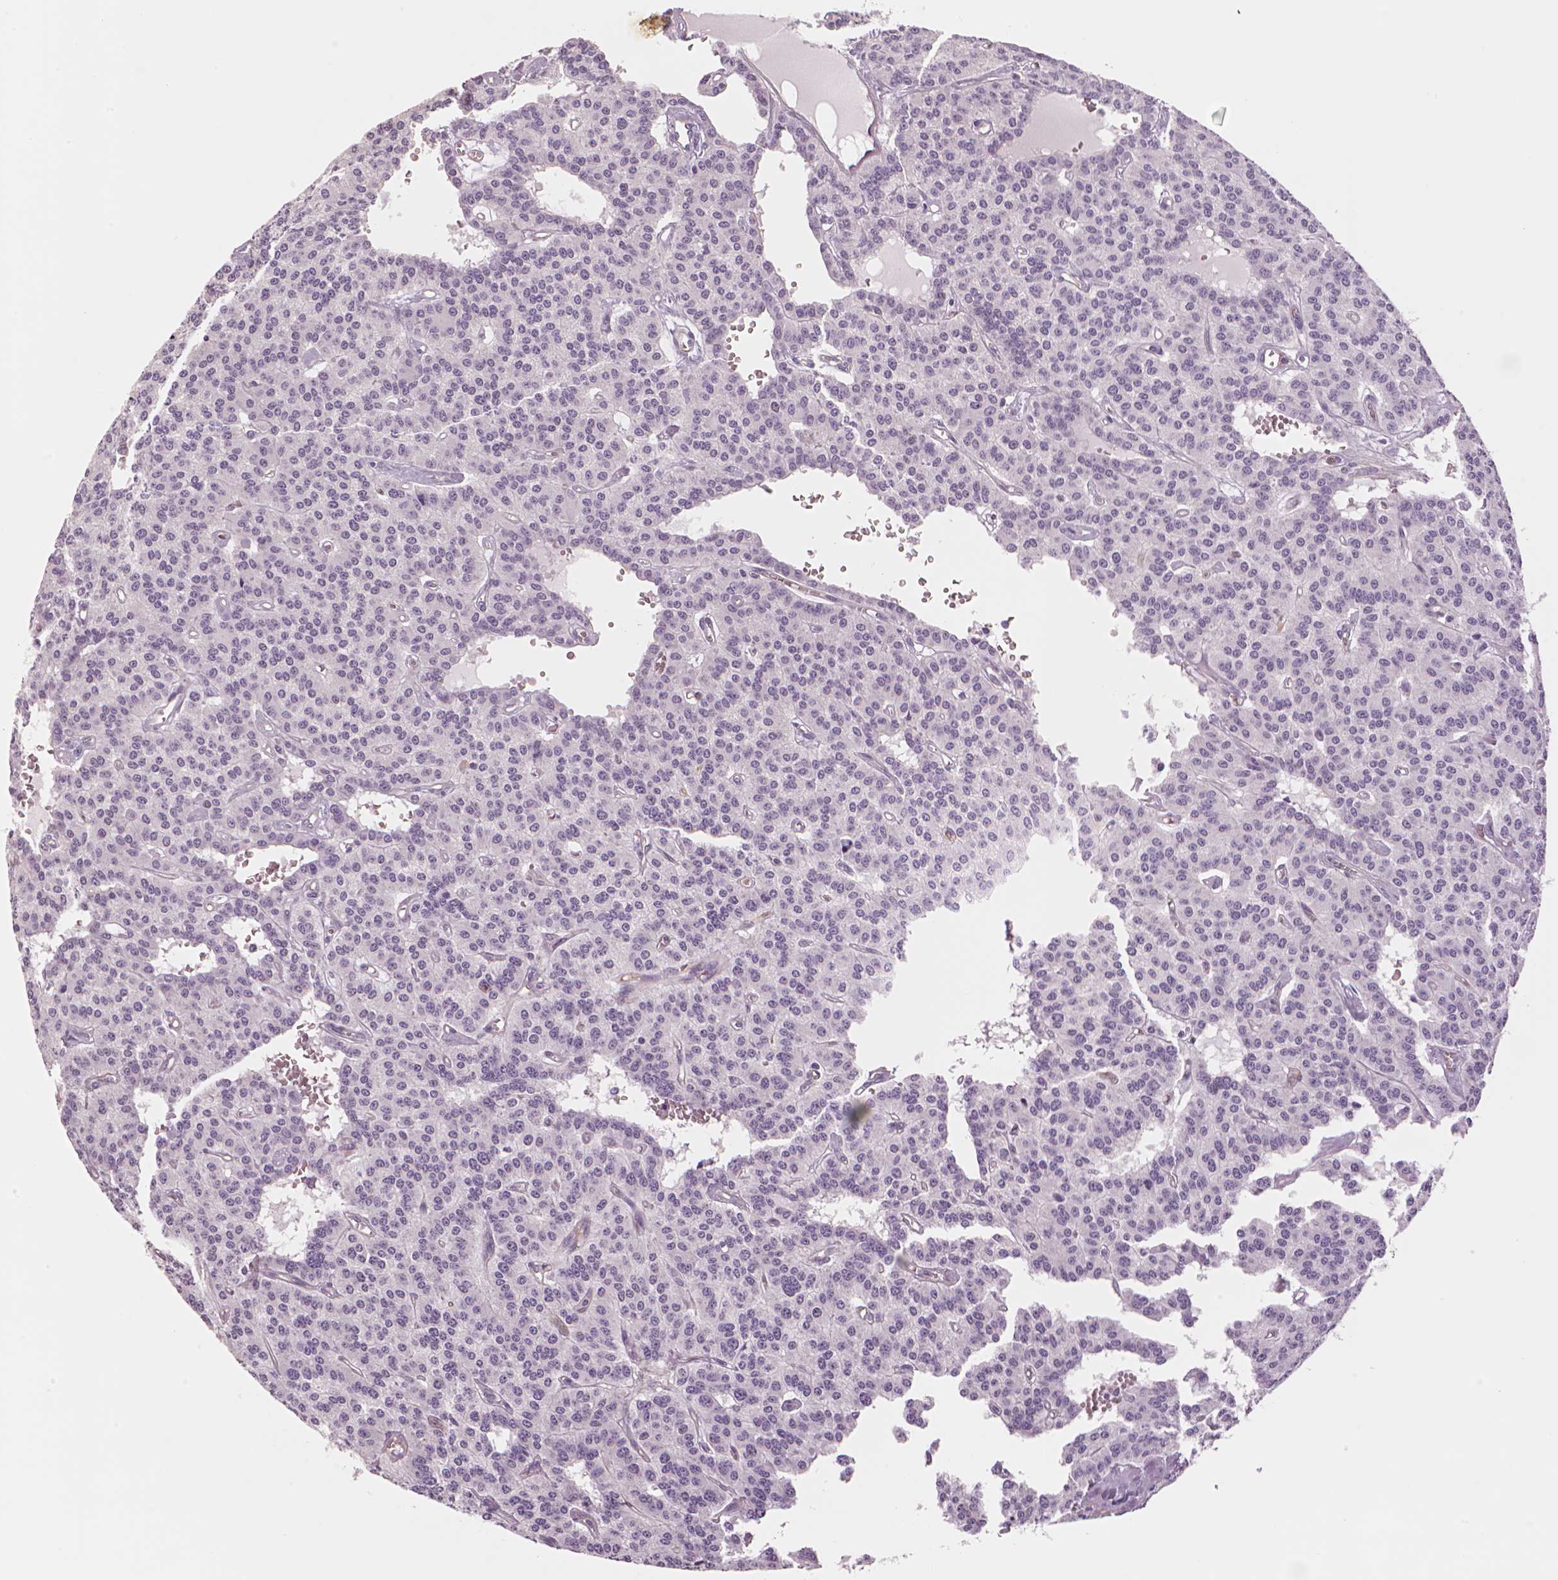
{"staining": {"intensity": "negative", "quantity": "none", "location": "none"}, "tissue": "carcinoid", "cell_type": "Tumor cells", "image_type": "cancer", "snomed": [{"axis": "morphology", "description": "Carcinoid, malignant, NOS"}, {"axis": "topography", "description": "Lung"}], "caption": "Protein analysis of carcinoid reveals no significant positivity in tumor cells.", "gene": "MKI67", "patient": {"sex": "female", "age": 71}}